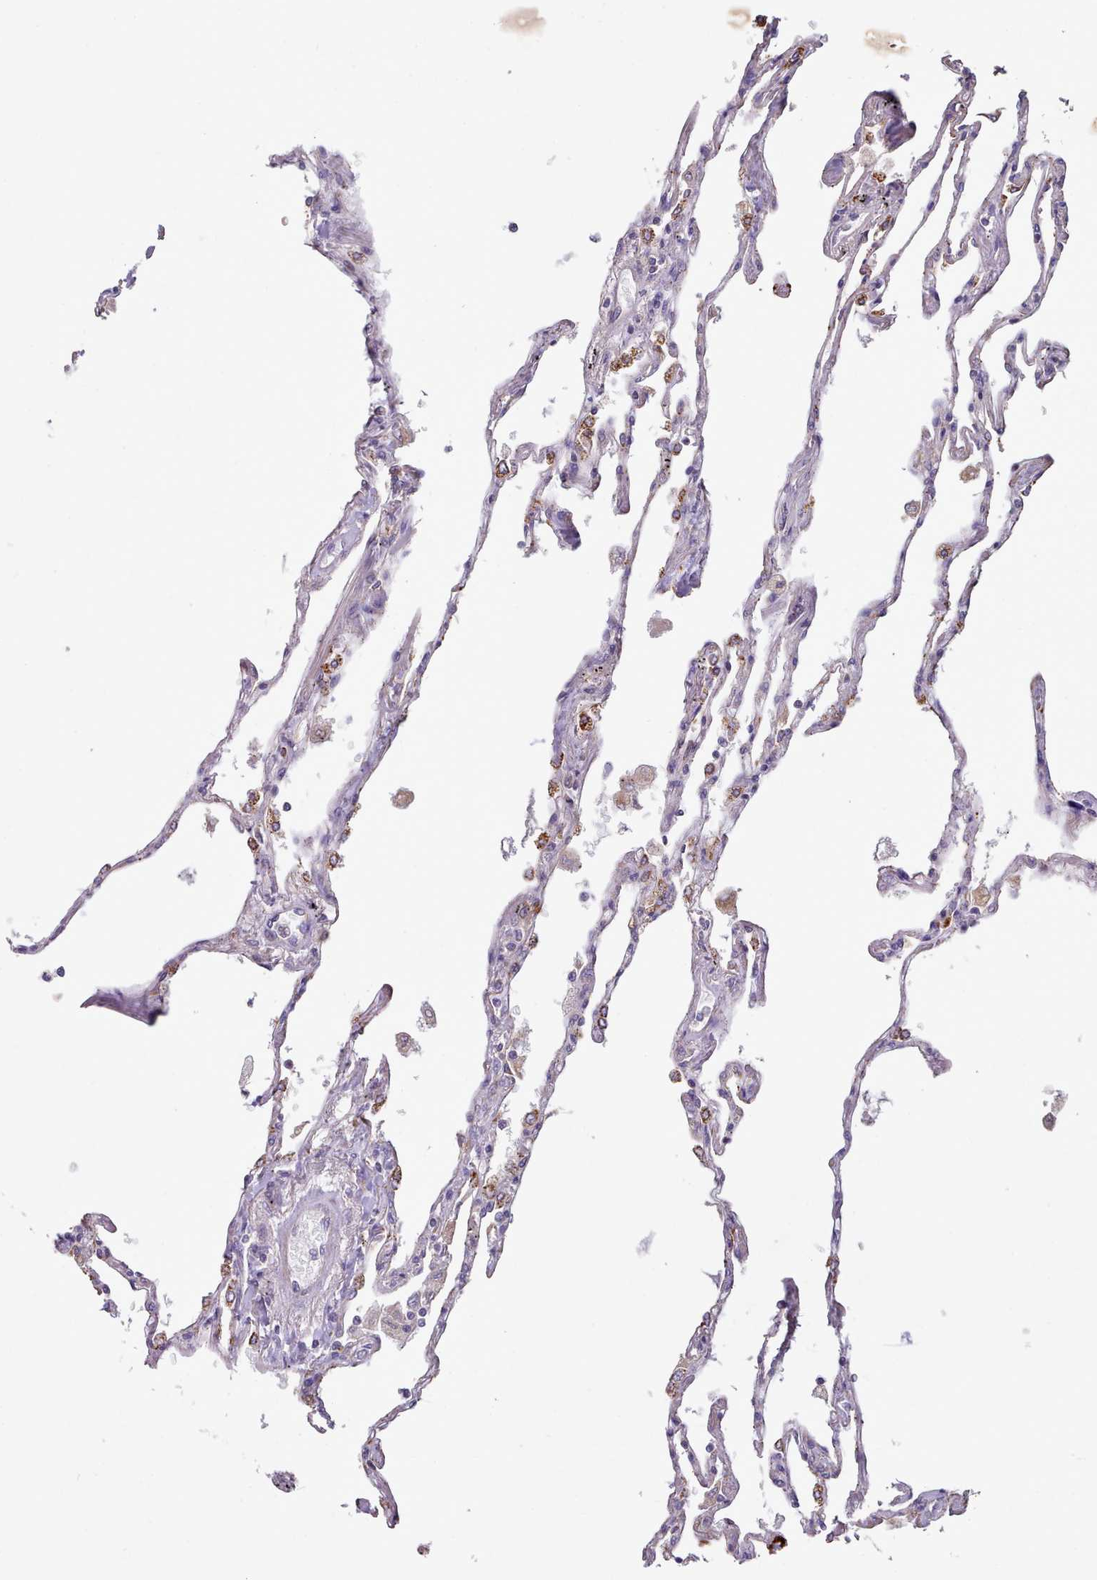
{"staining": {"intensity": "strong", "quantity": "<25%", "location": "cytoplasmic/membranous"}, "tissue": "lung", "cell_type": "Alveolar cells", "image_type": "normal", "snomed": [{"axis": "morphology", "description": "Normal tissue, NOS"}, {"axis": "topography", "description": "Lung"}], "caption": "Immunohistochemistry (IHC) (DAB (3,3'-diaminobenzidine)) staining of normal lung exhibits strong cytoplasmic/membranous protein positivity in approximately <25% of alveolar cells. Nuclei are stained in blue.", "gene": "HSDL2", "patient": {"sex": "female", "age": 67}}